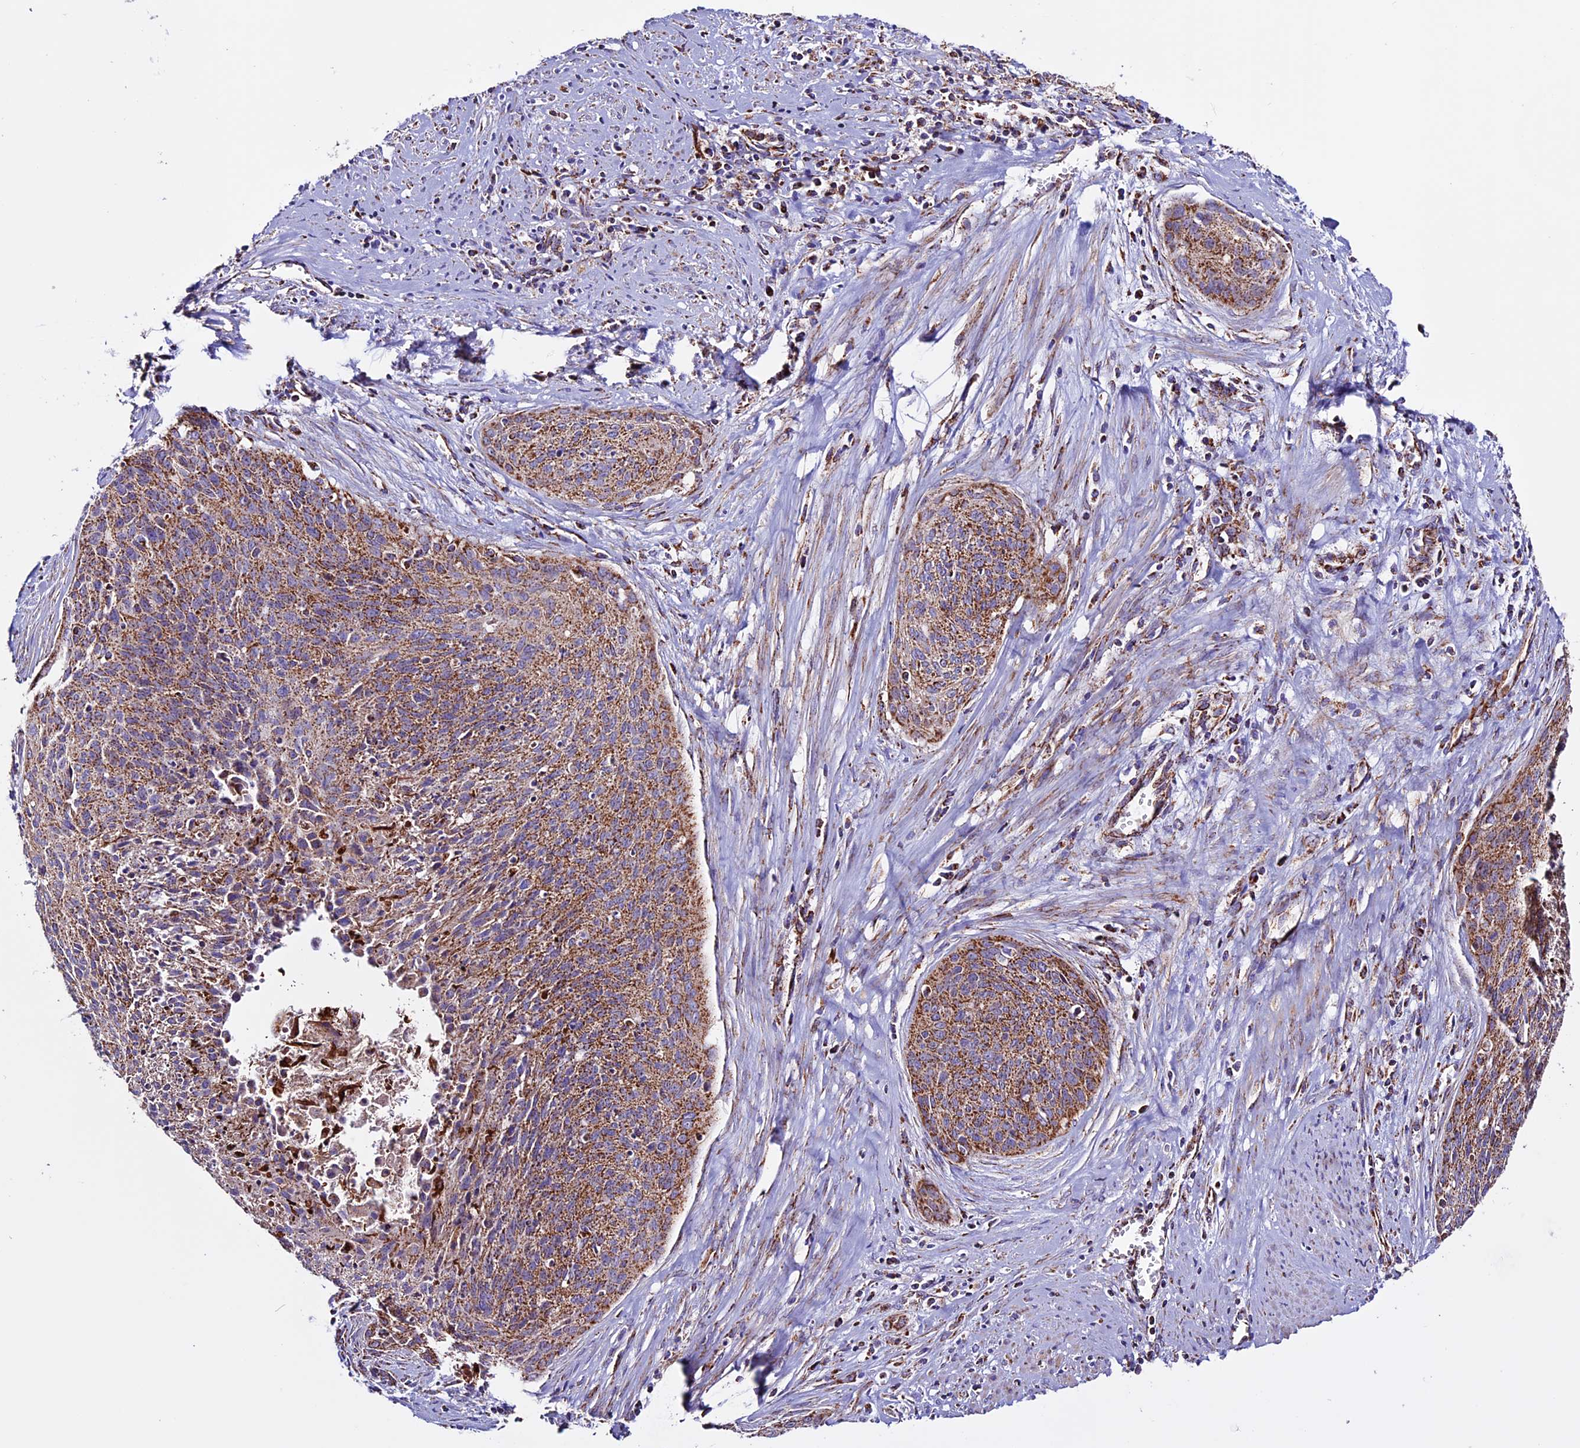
{"staining": {"intensity": "moderate", "quantity": ">75%", "location": "cytoplasmic/membranous"}, "tissue": "cervical cancer", "cell_type": "Tumor cells", "image_type": "cancer", "snomed": [{"axis": "morphology", "description": "Squamous cell carcinoma, NOS"}, {"axis": "topography", "description": "Cervix"}], "caption": "This photomicrograph reveals immunohistochemistry staining of human squamous cell carcinoma (cervical), with medium moderate cytoplasmic/membranous staining in about >75% of tumor cells.", "gene": "CX3CL1", "patient": {"sex": "female", "age": 55}}